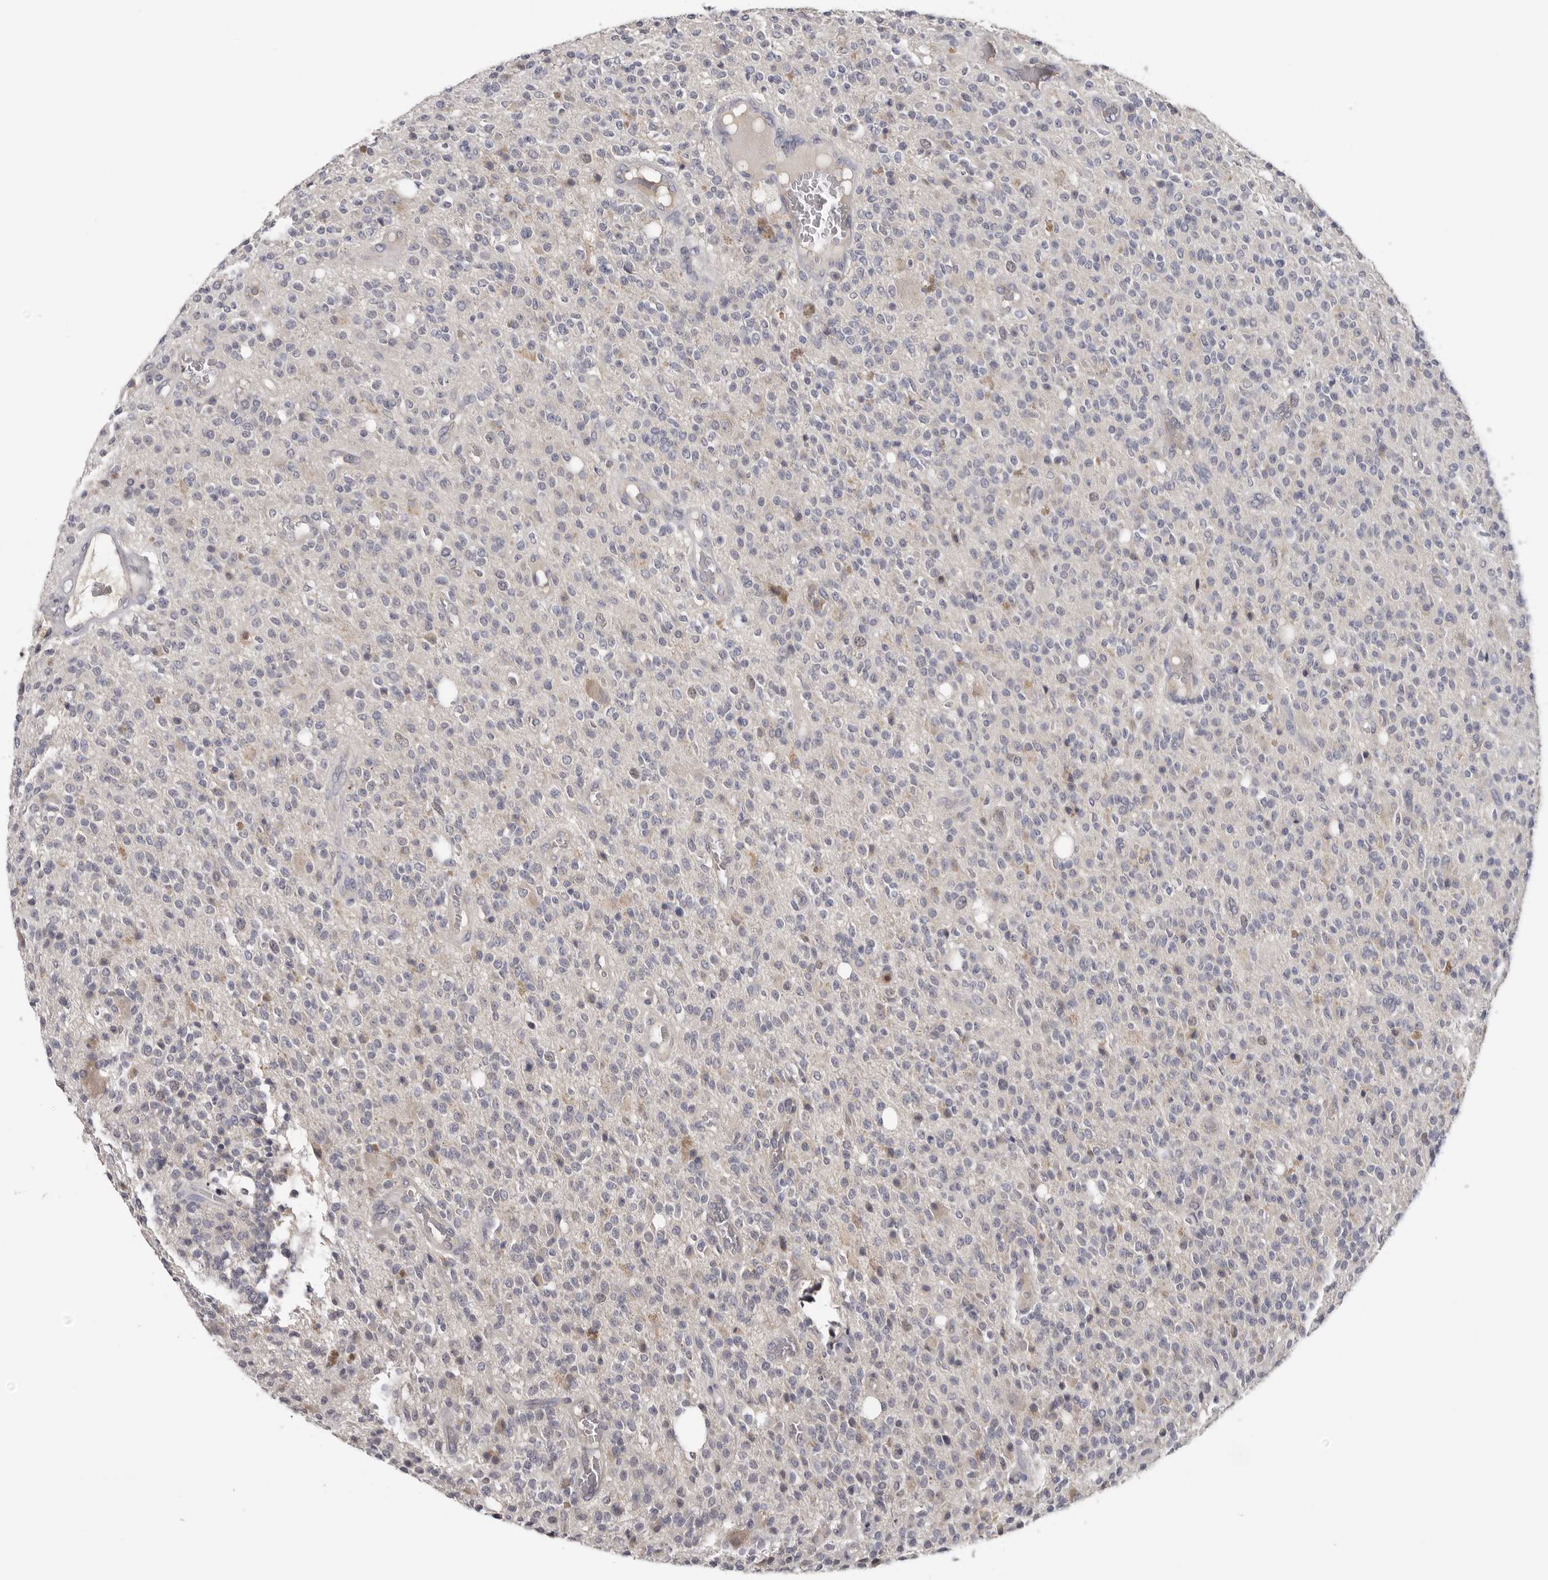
{"staining": {"intensity": "negative", "quantity": "none", "location": "none"}, "tissue": "glioma", "cell_type": "Tumor cells", "image_type": "cancer", "snomed": [{"axis": "morphology", "description": "Glioma, malignant, High grade"}, {"axis": "topography", "description": "Brain"}], "caption": "This micrograph is of glioma stained with IHC to label a protein in brown with the nuclei are counter-stained blue. There is no staining in tumor cells.", "gene": "KIF2B", "patient": {"sex": "male", "age": 34}}